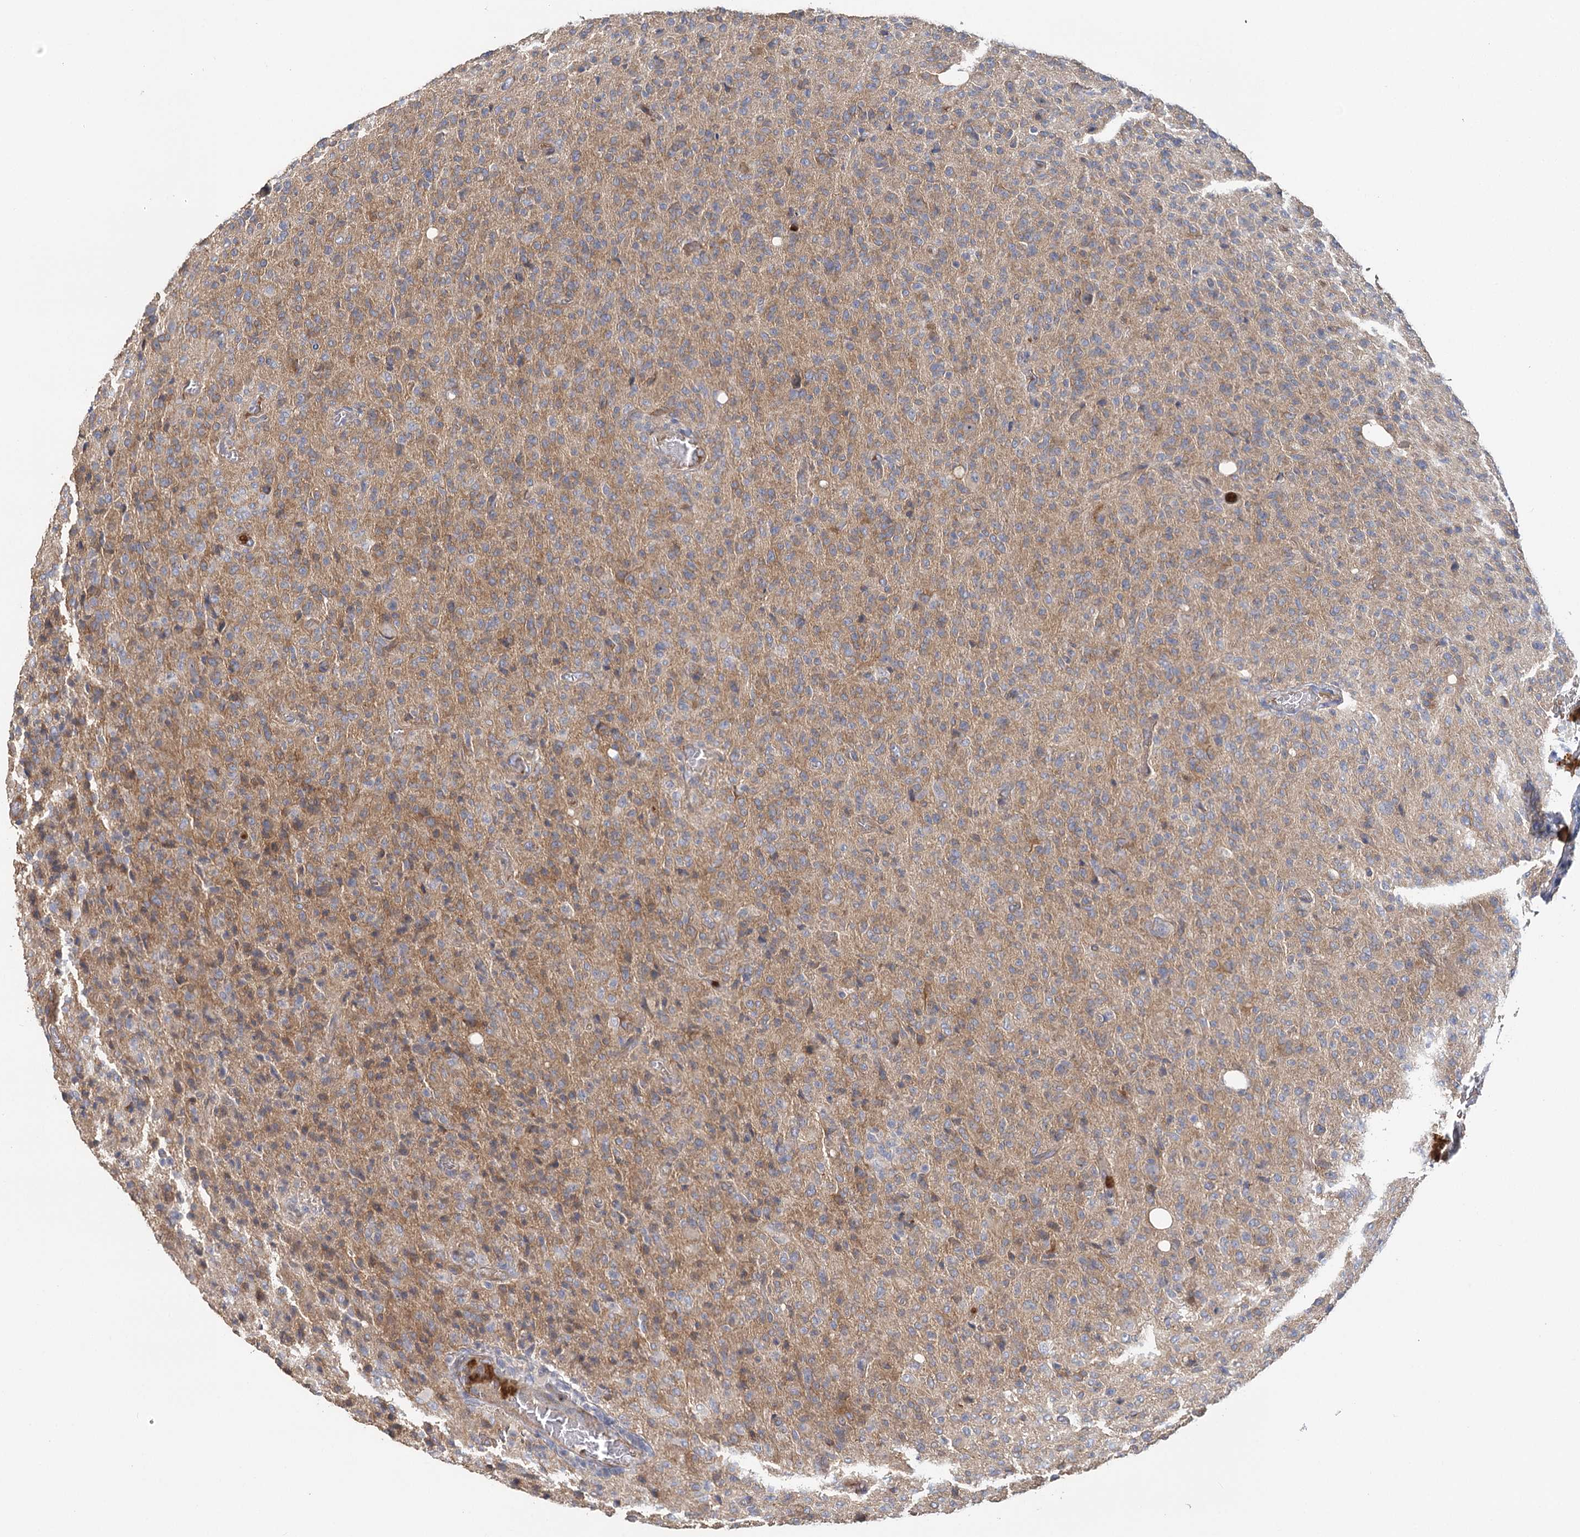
{"staining": {"intensity": "weak", "quantity": "<25%", "location": "cytoplasmic/membranous"}, "tissue": "glioma", "cell_type": "Tumor cells", "image_type": "cancer", "snomed": [{"axis": "morphology", "description": "Glioma, malignant, High grade"}, {"axis": "topography", "description": "Brain"}], "caption": "IHC of human glioma reveals no positivity in tumor cells.", "gene": "EPB41L5", "patient": {"sex": "female", "age": 57}}